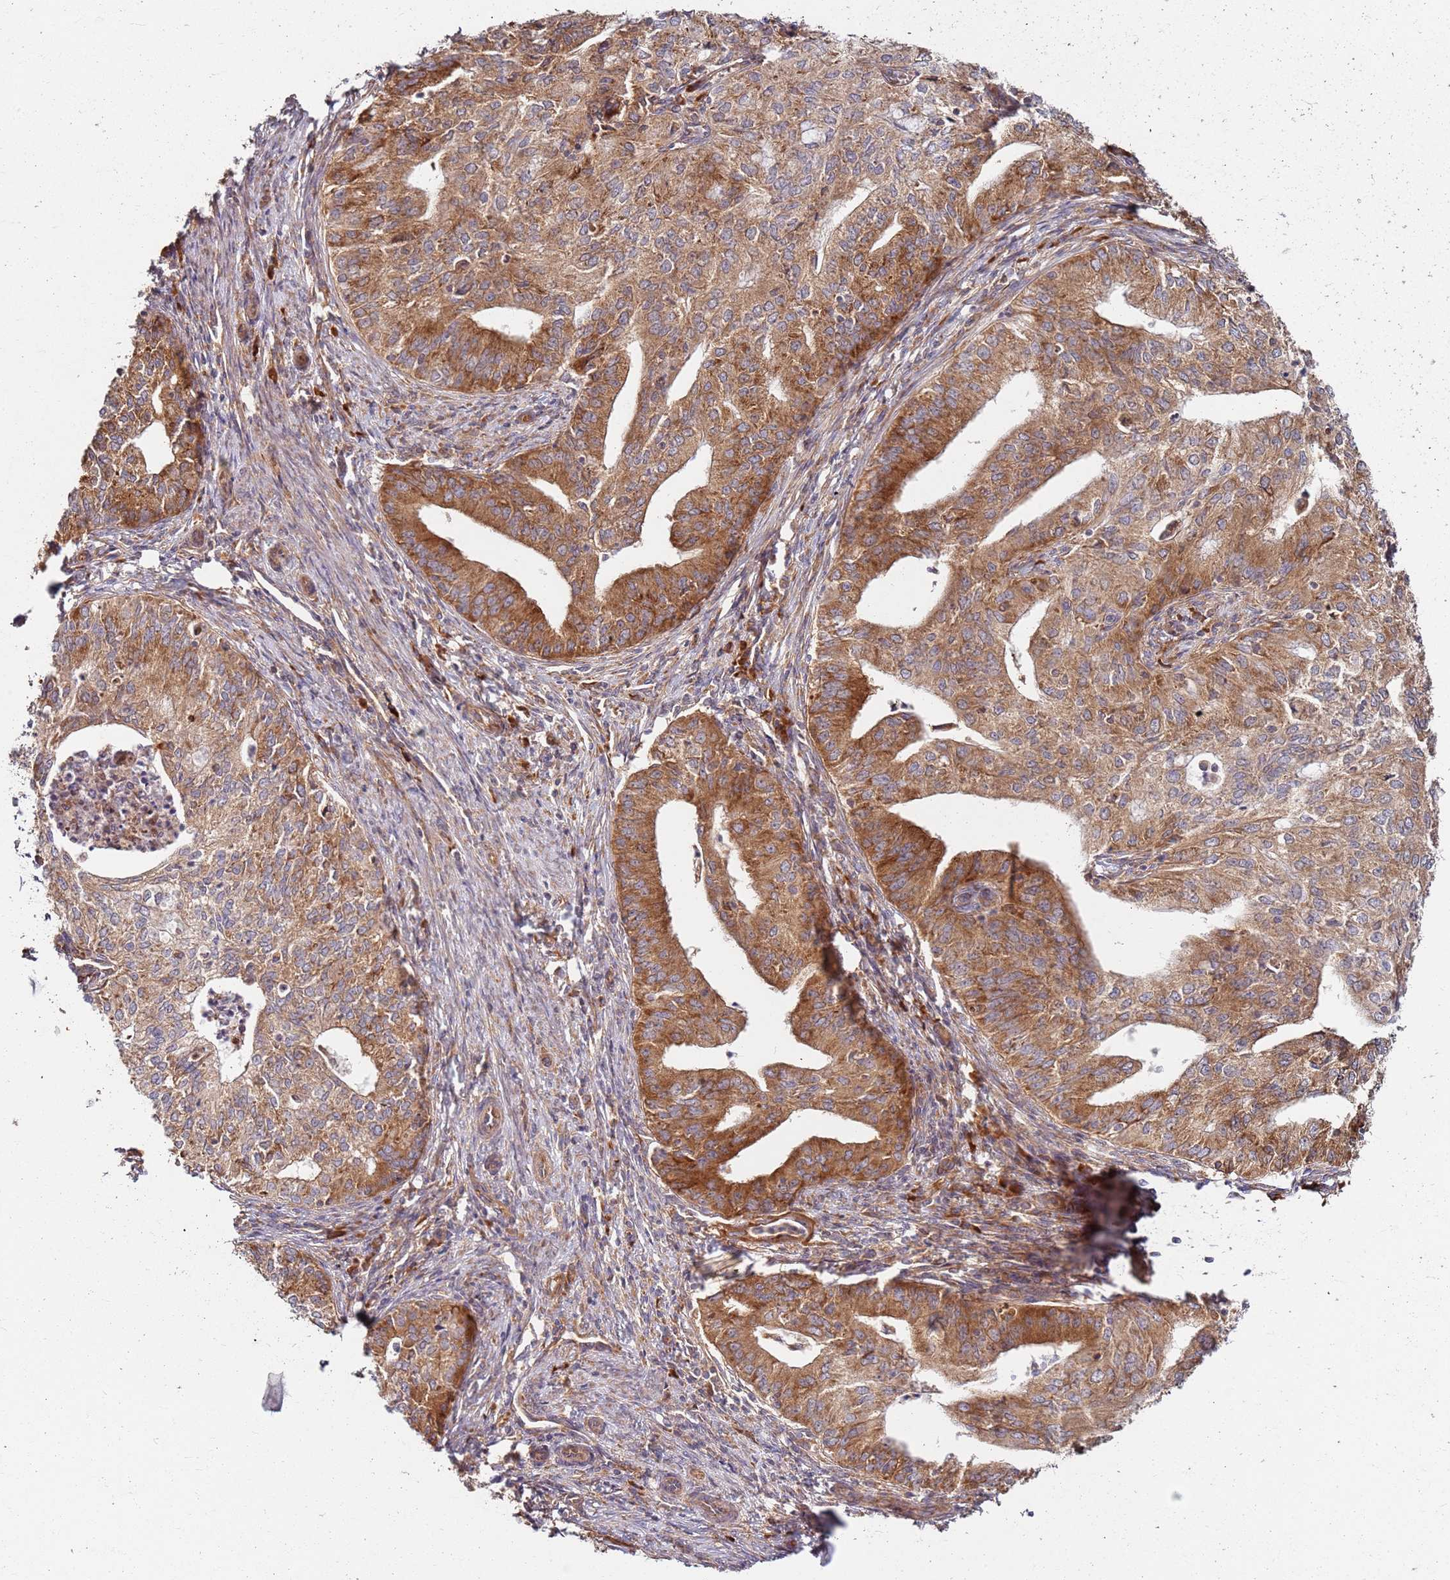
{"staining": {"intensity": "moderate", "quantity": ">75%", "location": "cytoplasmic/membranous"}, "tissue": "endometrial cancer", "cell_type": "Tumor cells", "image_type": "cancer", "snomed": [{"axis": "morphology", "description": "Adenocarcinoma, NOS"}, {"axis": "topography", "description": "Endometrium"}], "caption": "Endometrial cancer stained with a brown dye exhibits moderate cytoplasmic/membranous positive positivity in approximately >75% of tumor cells.", "gene": "RPS3A", "patient": {"sex": "female", "age": 50}}